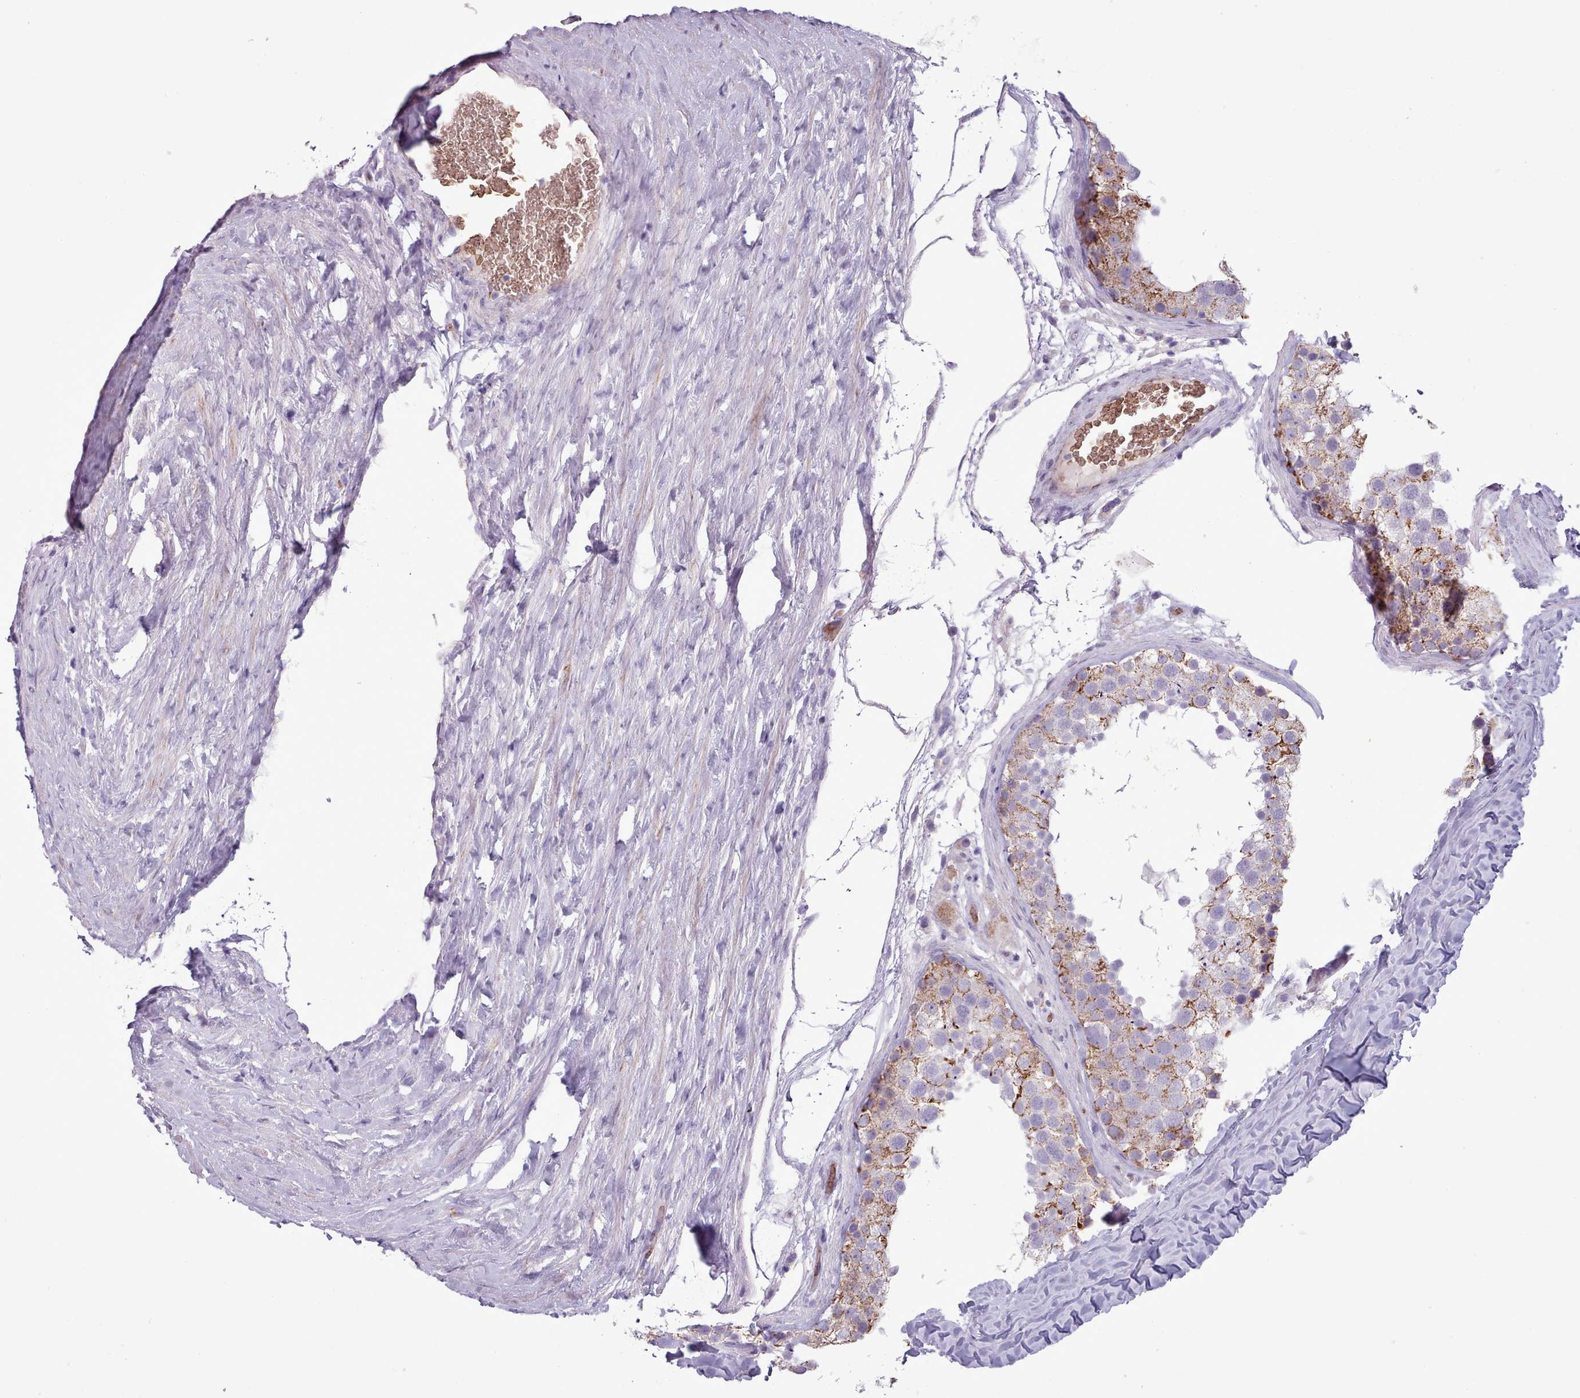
{"staining": {"intensity": "moderate", "quantity": "25%-75%", "location": "cytoplasmic/membranous"}, "tissue": "testis", "cell_type": "Cells in seminiferous ducts", "image_type": "normal", "snomed": [{"axis": "morphology", "description": "Normal tissue, NOS"}, {"axis": "topography", "description": "Testis"}], "caption": "Protein positivity by immunohistochemistry (IHC) reveals moderate cytoplasmic/membranous positivity in about 25%-75% of cells in seminiferous ducts in normal testis. Nuclei are stained in blue.", "gene": "AK4P3", "patient": {"sex": "male", "age": 26}}